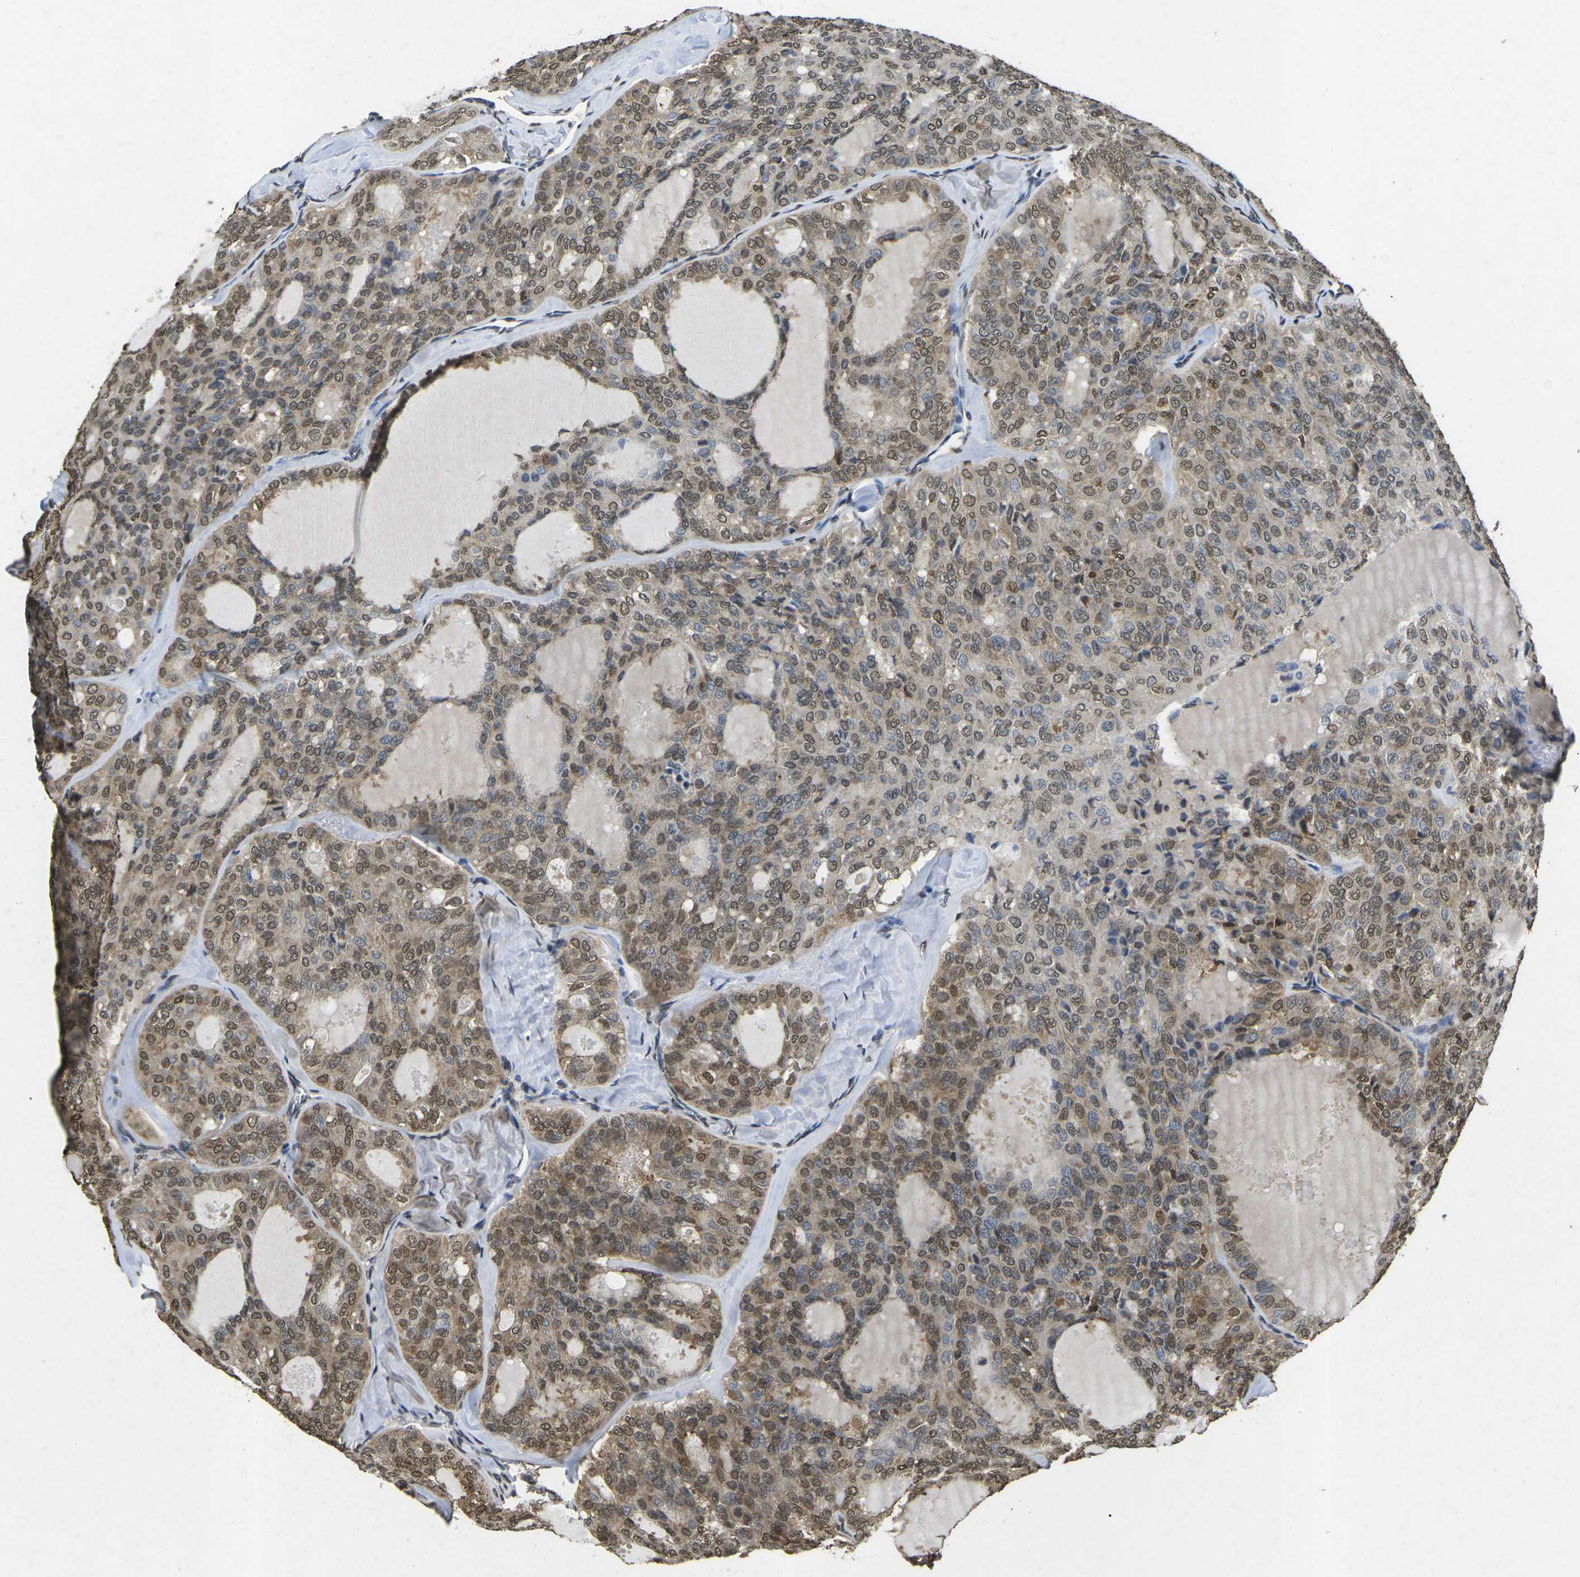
{"staining": {"intensity": "moderate", "quantity": ">75%", "location": "cytoplasmic/membranous,nuclear"}, "tissue": "thyroid cancer", "cell_type": "Tumor cells", "image_type": "cancer", "snomed": [{"axis": "morphology", "description": "Follicular adenoma carcinoma, NOS"}, {"axis": "topography", "description": "Thyroid gland"}], "caption": "Immunohistochemical staining of thyroid follicular adenoma carcinoma exhibits medium levels of moderate cytoplasmic/membranous and nuclear protein expression in approximately >75% of tumor cells.", "gene": "SCNN1B", "patient": {"sex": "male", "age": 75}}